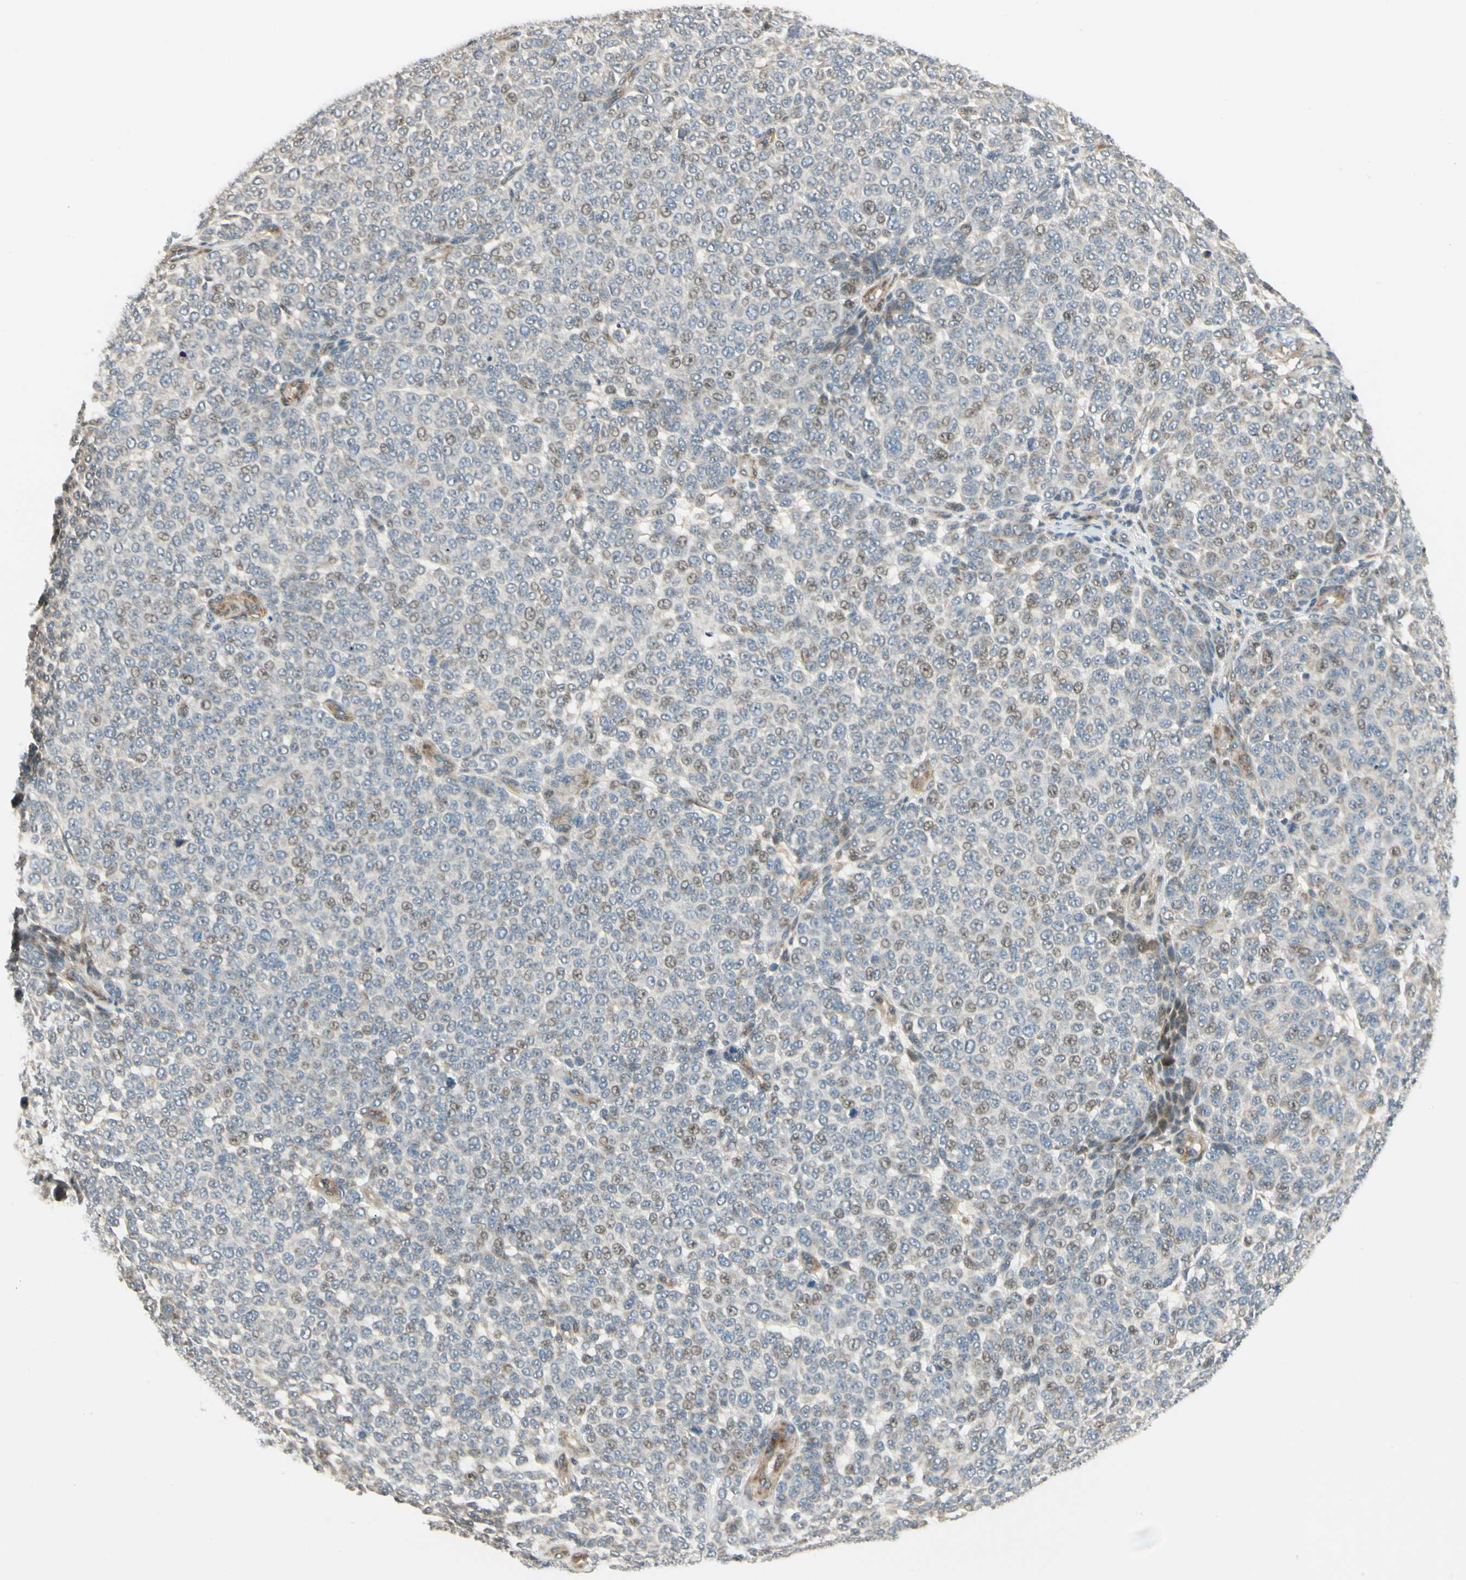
{"staining": {"intensity": "weak", "quantity": "25%-75%", "location": "nuclear"}, "tissue": "melanoma", "cell_type": "Tumor cells", "image_type": "cancer", "snomed": [{"axis": "morphology", "description": "Malignant melanoma, NOS"}, {"axis": "topography", "description": "Skin"}], "caption": "A histopathology image of malignant melanoma stained for a protein shows weak nuclear brown staining in tumor cells.", "gene": "P4HA3", "patient": {"sex": "male", "age": 59}}